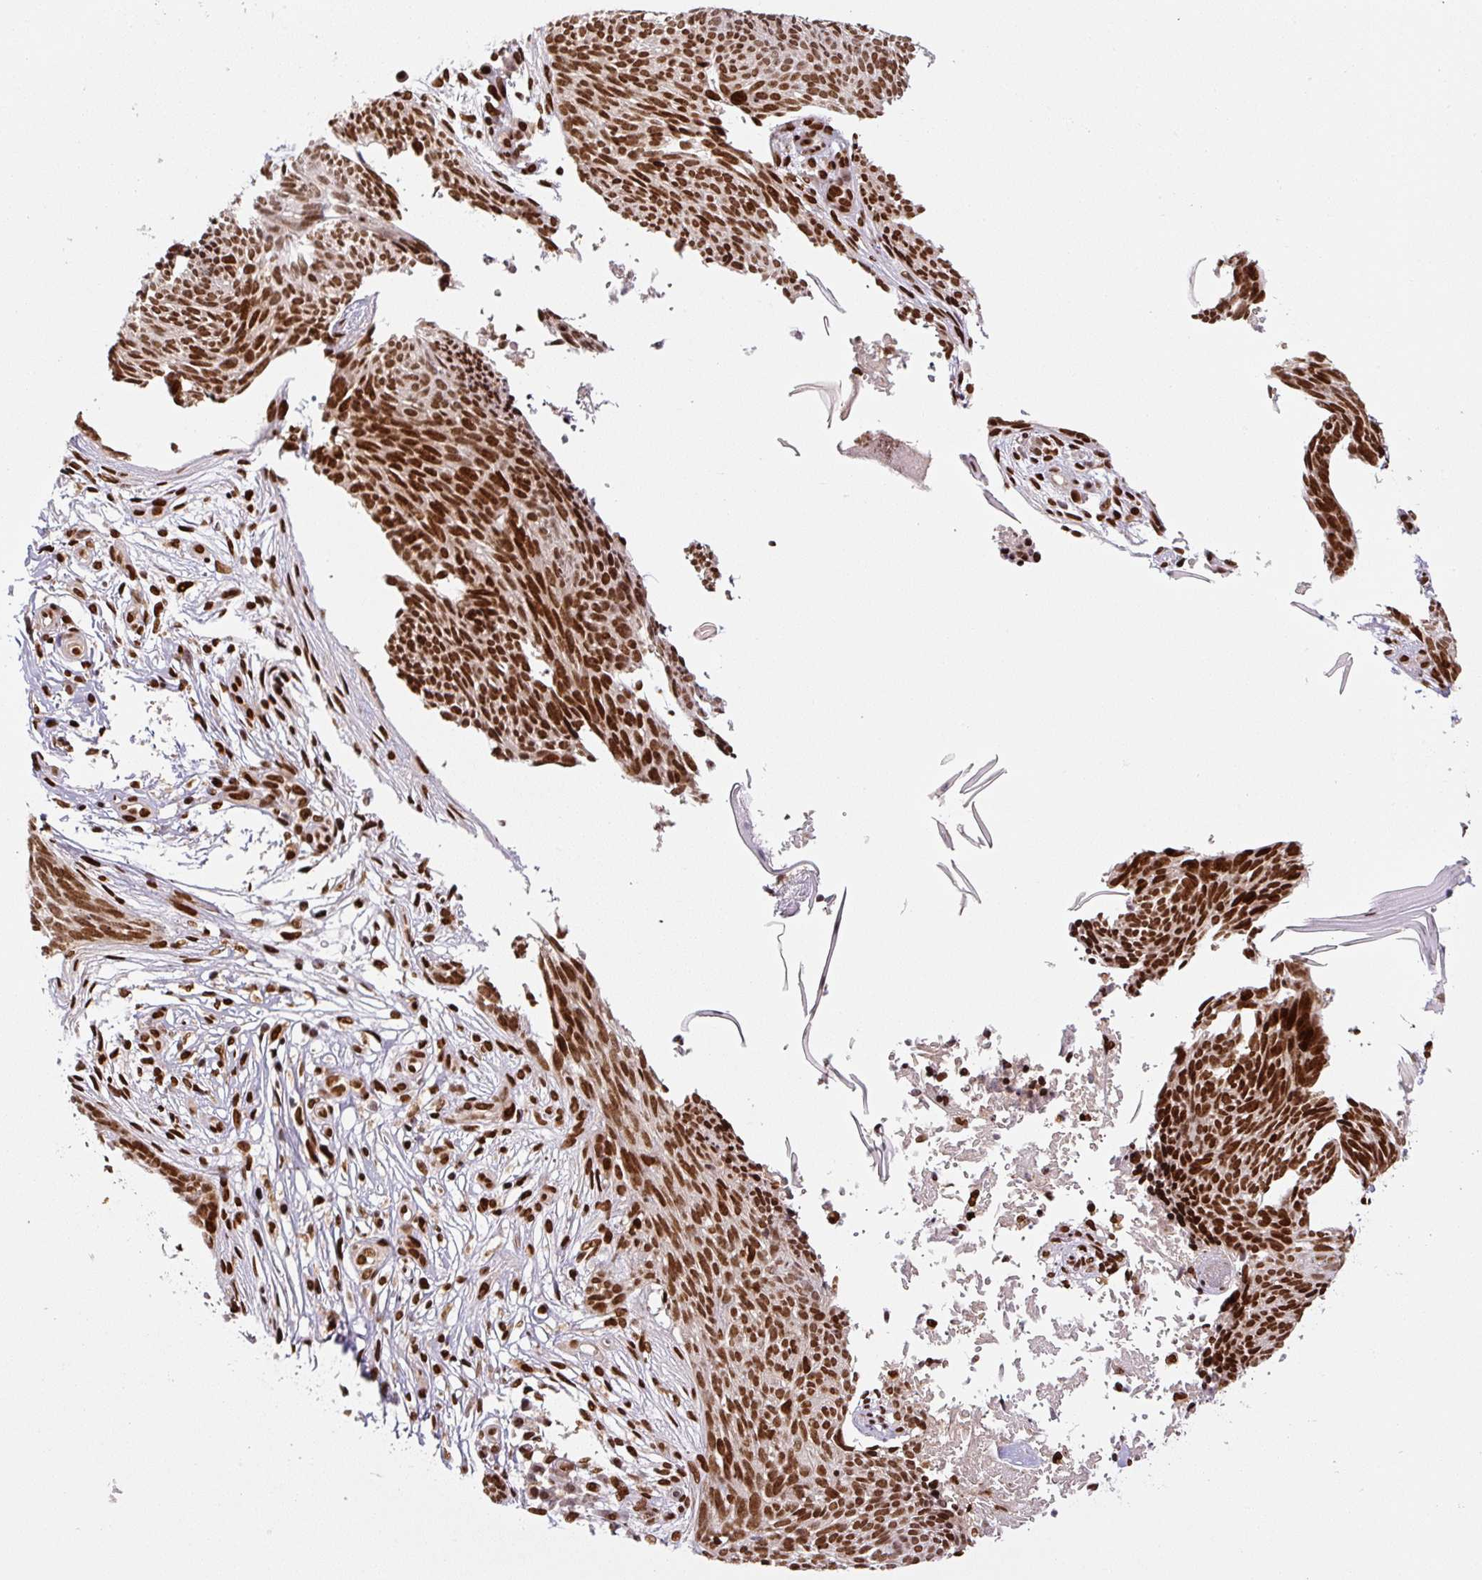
{"staining": {"intensity": "moderate", "quantity": ">75%", "location": "nuclear"}, "tissue": "skin cancer", "cell_type": "Tumor cells", "image_type": "cancer", "snomed": [{"axis": "morphology", "description": "Basal cell carcinoma"}, {"axis": "topography", "description": "Skin"}, {"axis": "topography", "description": "Skin, foot"}], "caption": "A photomicrograph showing moderate nuclear expression in approximately >75% of tumor cells in basal cell carcinoma (skin), as visualized by brown immunohistochemical staining.", "gene": "PYDC2", "patient": {"sex": "female", "age": 86}}